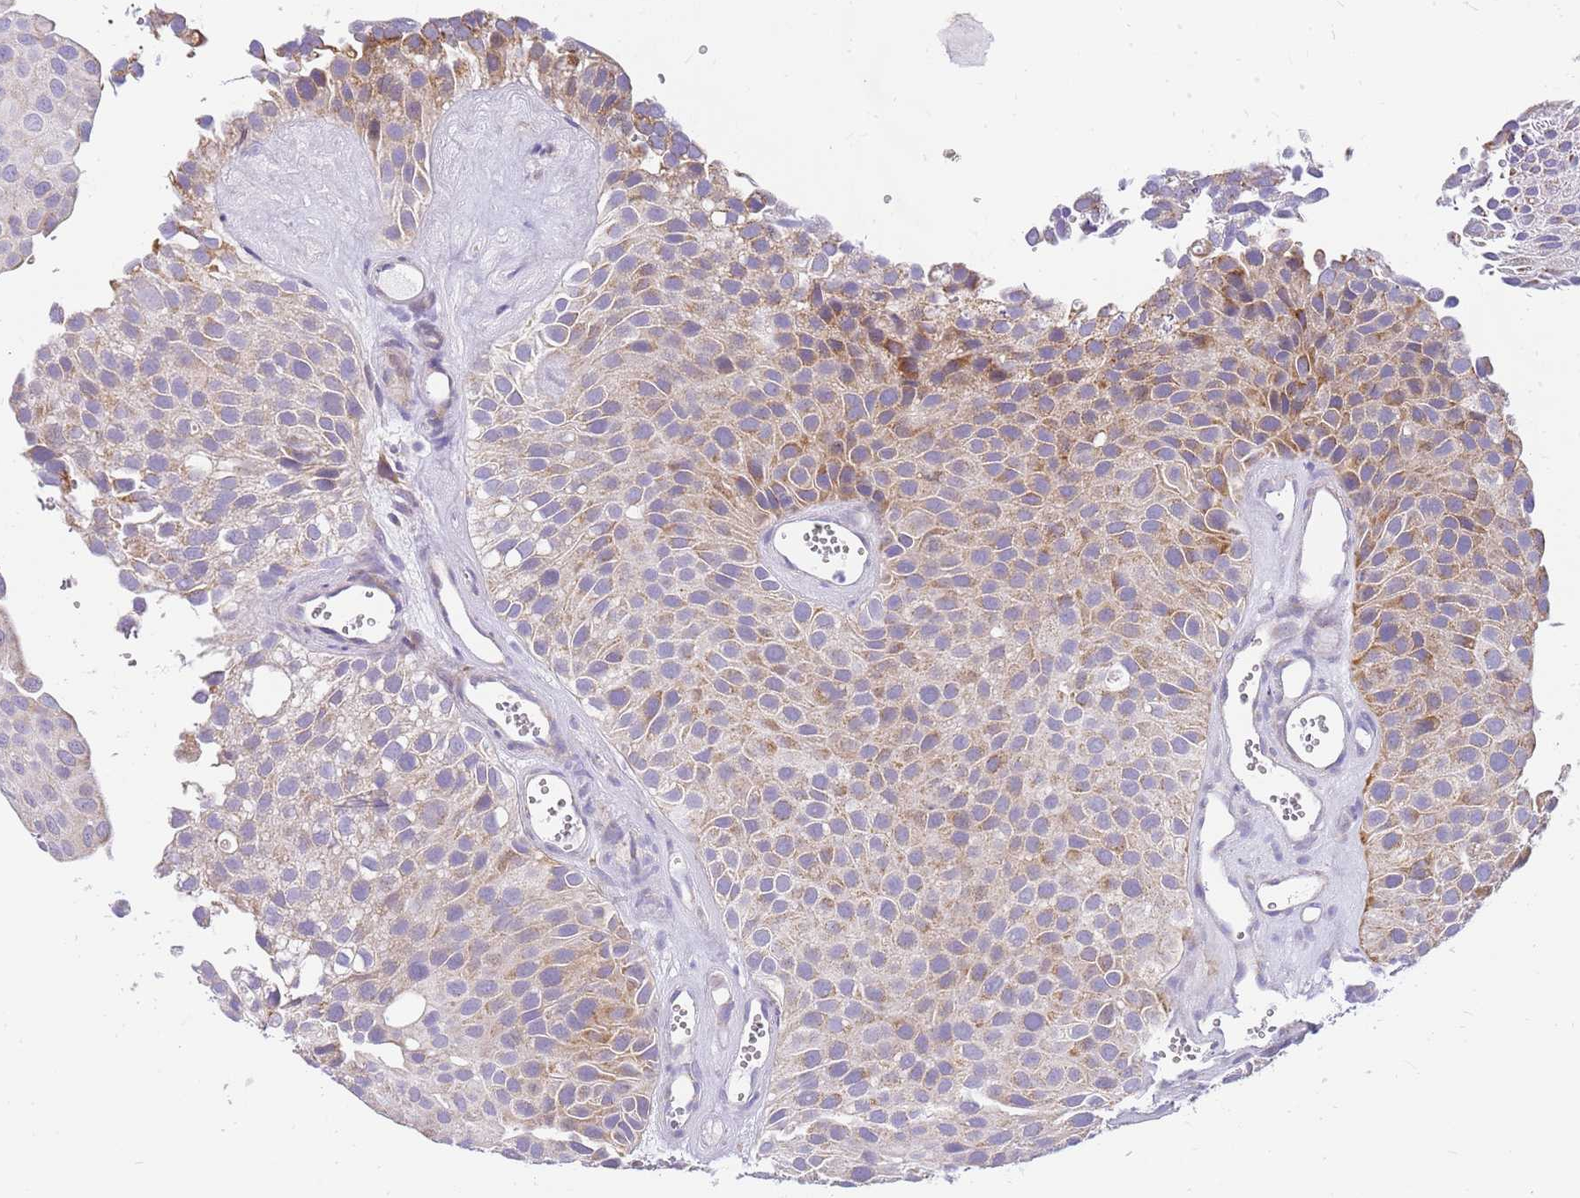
{"staining": {"intensity": "moderate", "quantity": "25%-75%", "location": "cytoplasmic/membranous"}, "tissue": "urothelial cancer", "cell_type": "Tumor cells", "image_type": "cancer", "snomed": [{"axis": "morphology", "description": "Urothelial carcinoma, Low grade"}, {"axis": "topography", "description": "Urinary bladder"}], "caption": "Urothelial cancer was stained to show a protein in brown. There is medium levels of moderate cytoplasmic/membranous expression in approximately 25%-75% of tumor cells.", "gene": "DNAJA3", "patient": {"sex": "male", "age": 88}}